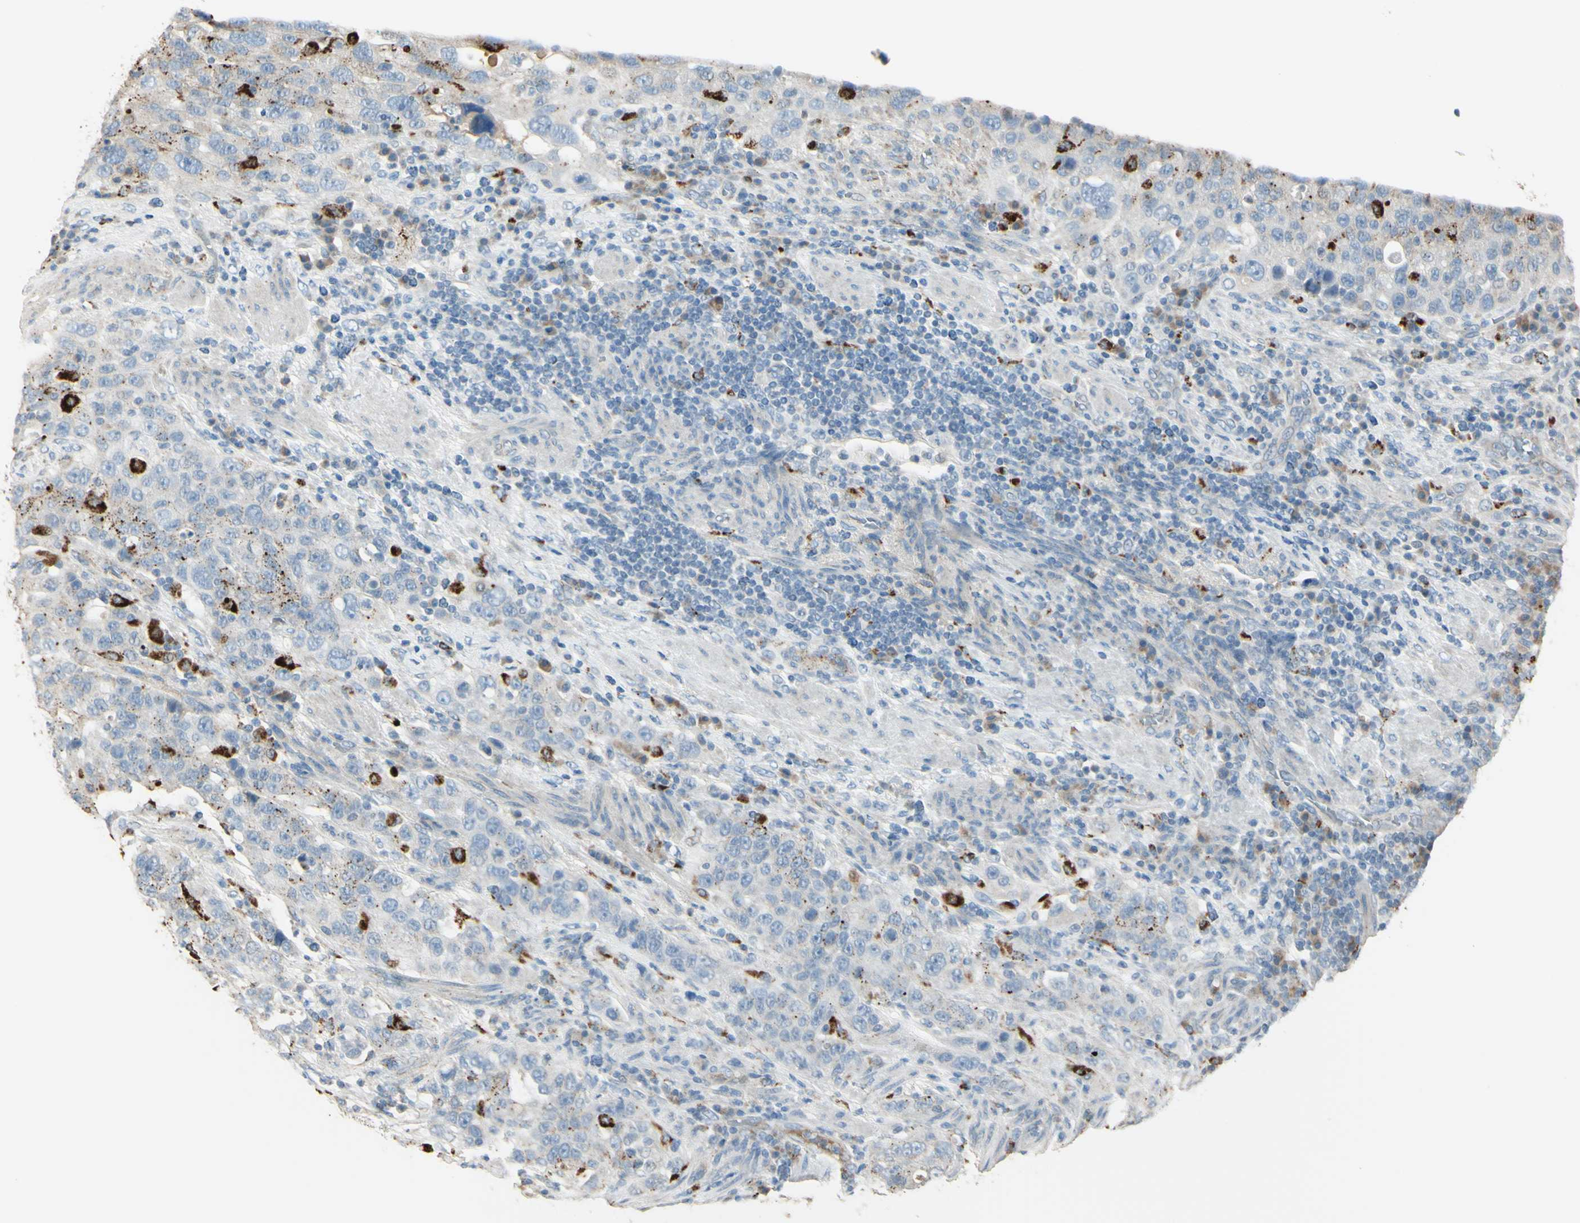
{"staining": {"intensity": "weak", "quantity": "<25%", "location": "cytoplasmic/membranous"}, "tissue": "stomach cancer", "cell_type": "Tumor cells", "image_type": "cancer", "snomed": [{"axis": "morphology", "description": "Normal tissue, NOS"}, {"axis": "morphology", "description": "Adenocarcinoma, NOS"}, {"axis": "topography", "description": "Stomach"}], "caption": "The immunohistochemistry (IHC) photomicrograph has no significant staining in tumor cells of stomach cancer tissue.", "gene": "ANGPTL1", "patient": {"sex": "male", "age": 48}}